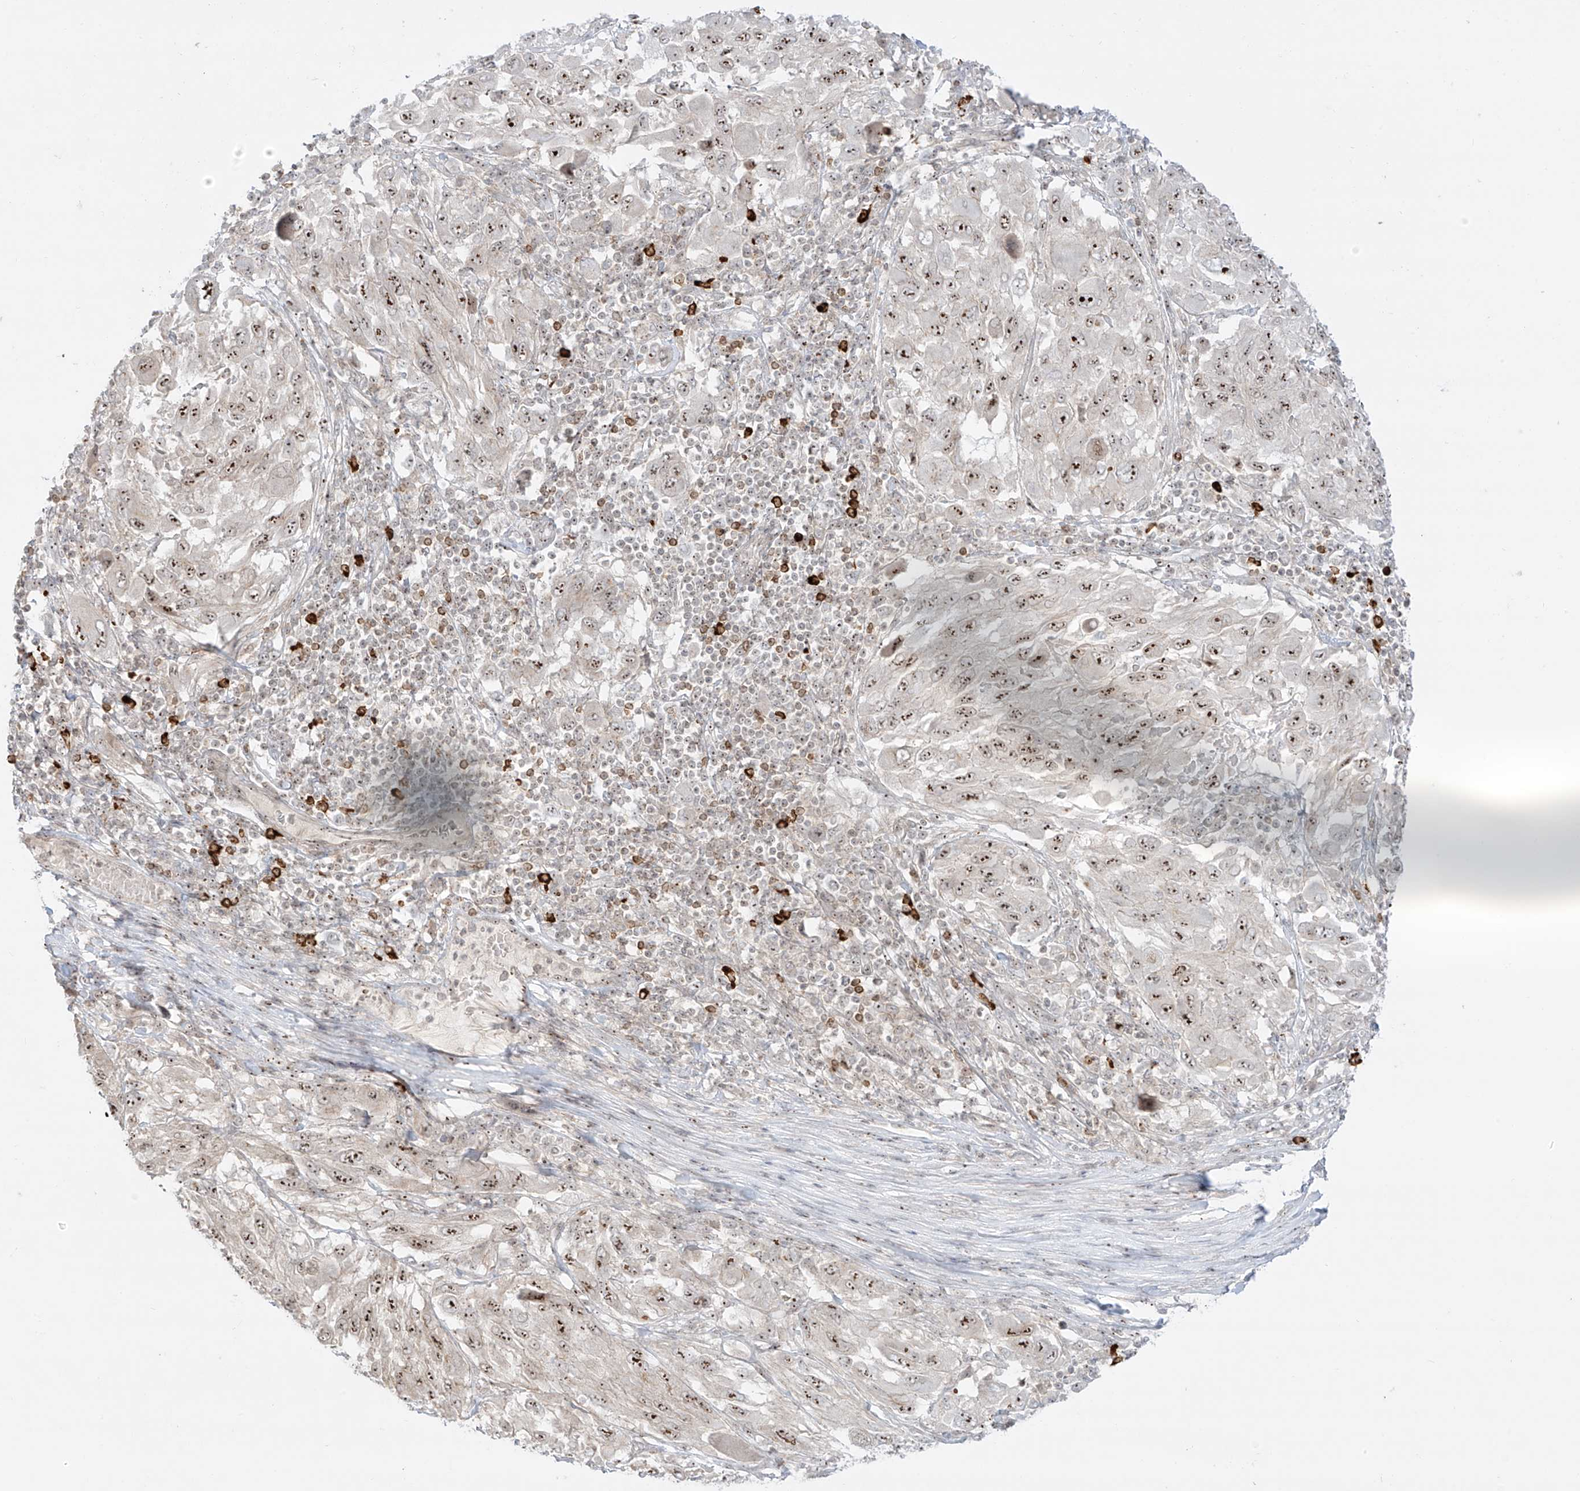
{"staining": {"intensity": "moderate", "quantity": ">75%", "location": "nuclear"}, "tissue": "melanoma", "cell_type": "Tumor cells", "image_type": "cancer", "snomed": [{"axis": "morphology", "description": "Malignant melanoma, NOS"}, {"axis": "topography", "description": "Skin"}], "caption": "Tumor cells reveal moderate nuclear expression in approximately >75% of cells in melanoma.", "gene": "ZNF512", "patient": {"sex": "female", "age": 91}}